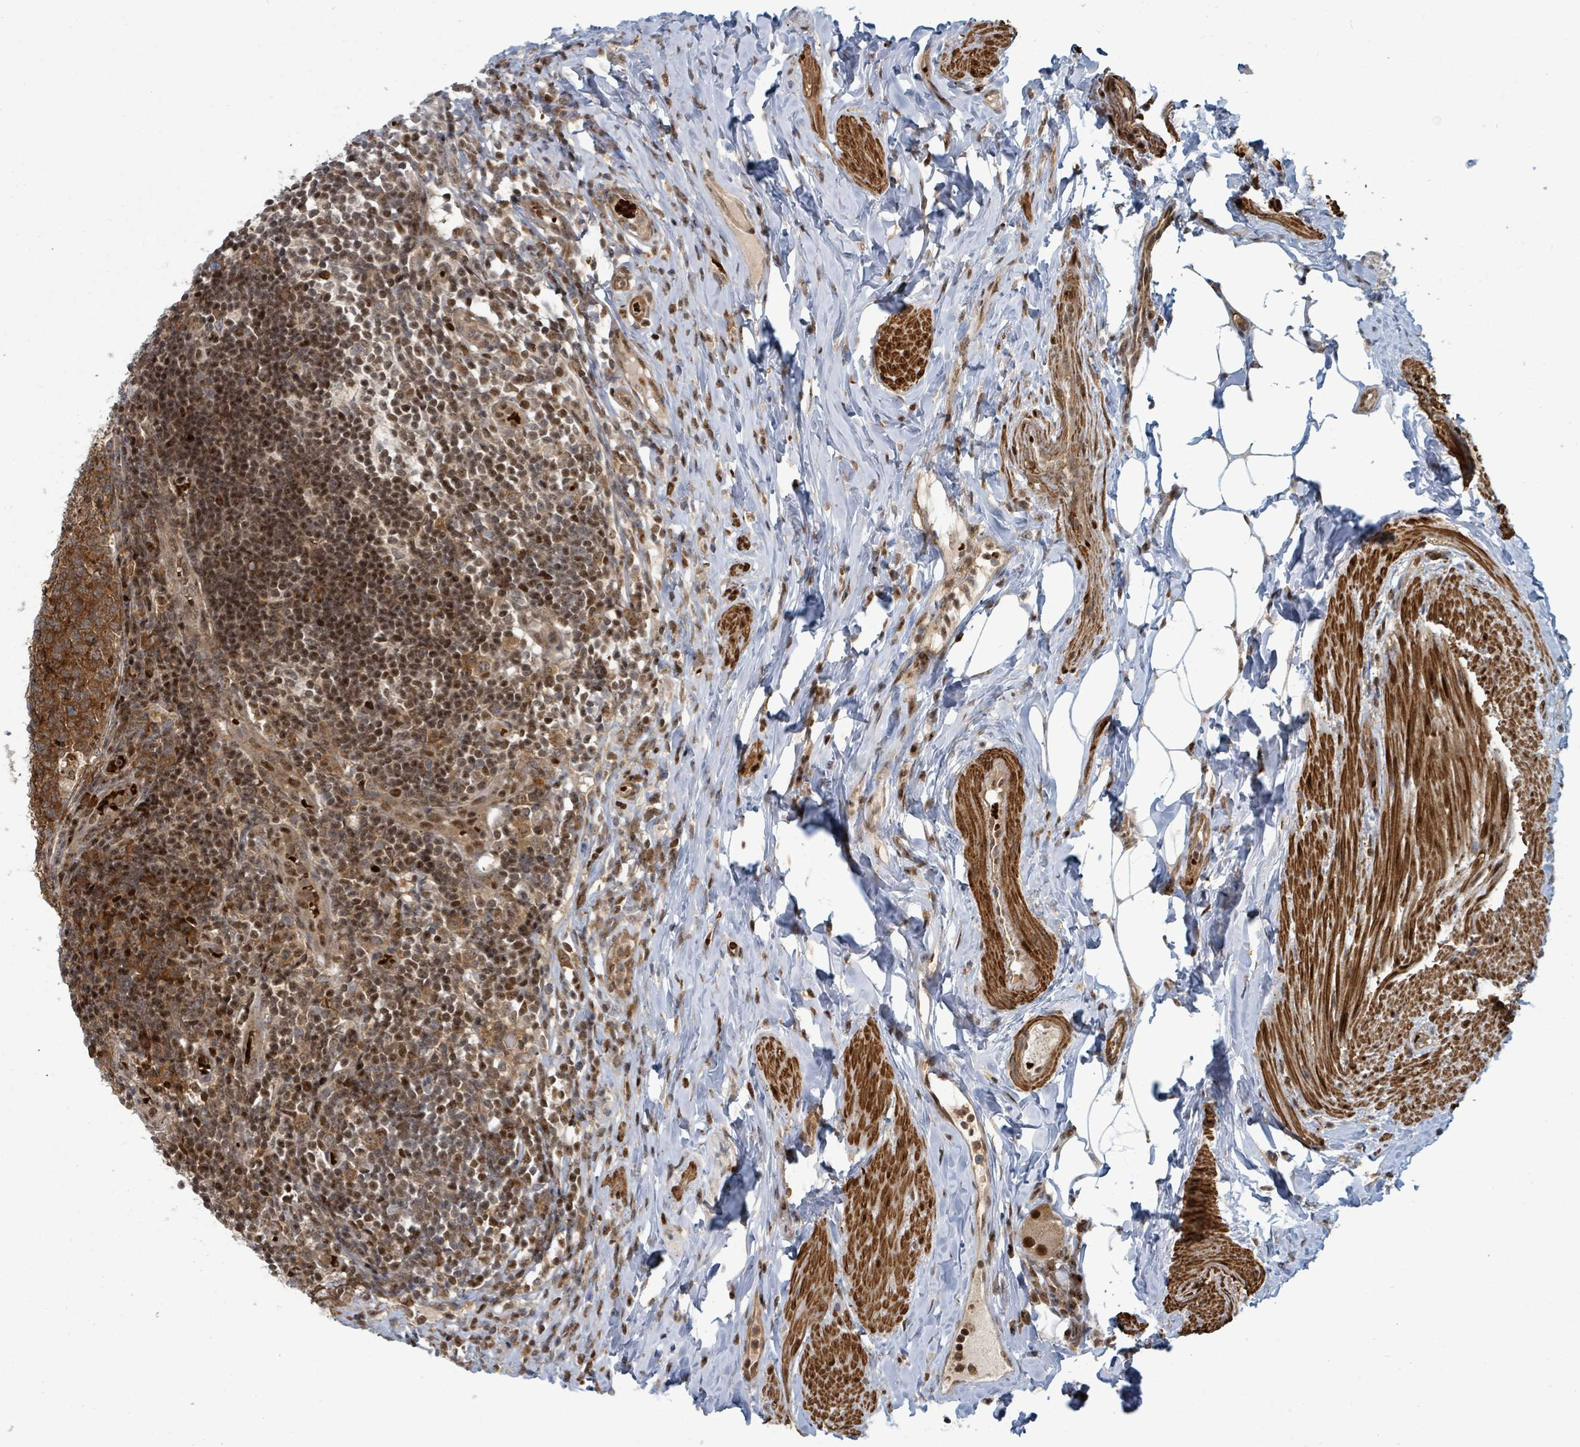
{"staining": {"intensity": "strong", "quantity": ">75%", "location": "cytoplasmic/membranous,nuclear"}, "tissue": "appendix", "cell_type": "Glandular cells", "image_type": "normal", "snomed": [{"axis": "morphology", "description": "Normal tissue, NOS"}, {"axis": "topography", "description": "Appendix"}], "caption": "Normal appendix was stained to show a protein in brown. There is high levels of strong cytoplasmic/membranous,nuclear positivity in approximately >75% of glandular cells. Immunohistochemistry (ihc) stains the protein of interest in brown and the nuclei are stained blue.", "gene": "TRDMT1", "patient": {"sex": "female", "age": 43}}